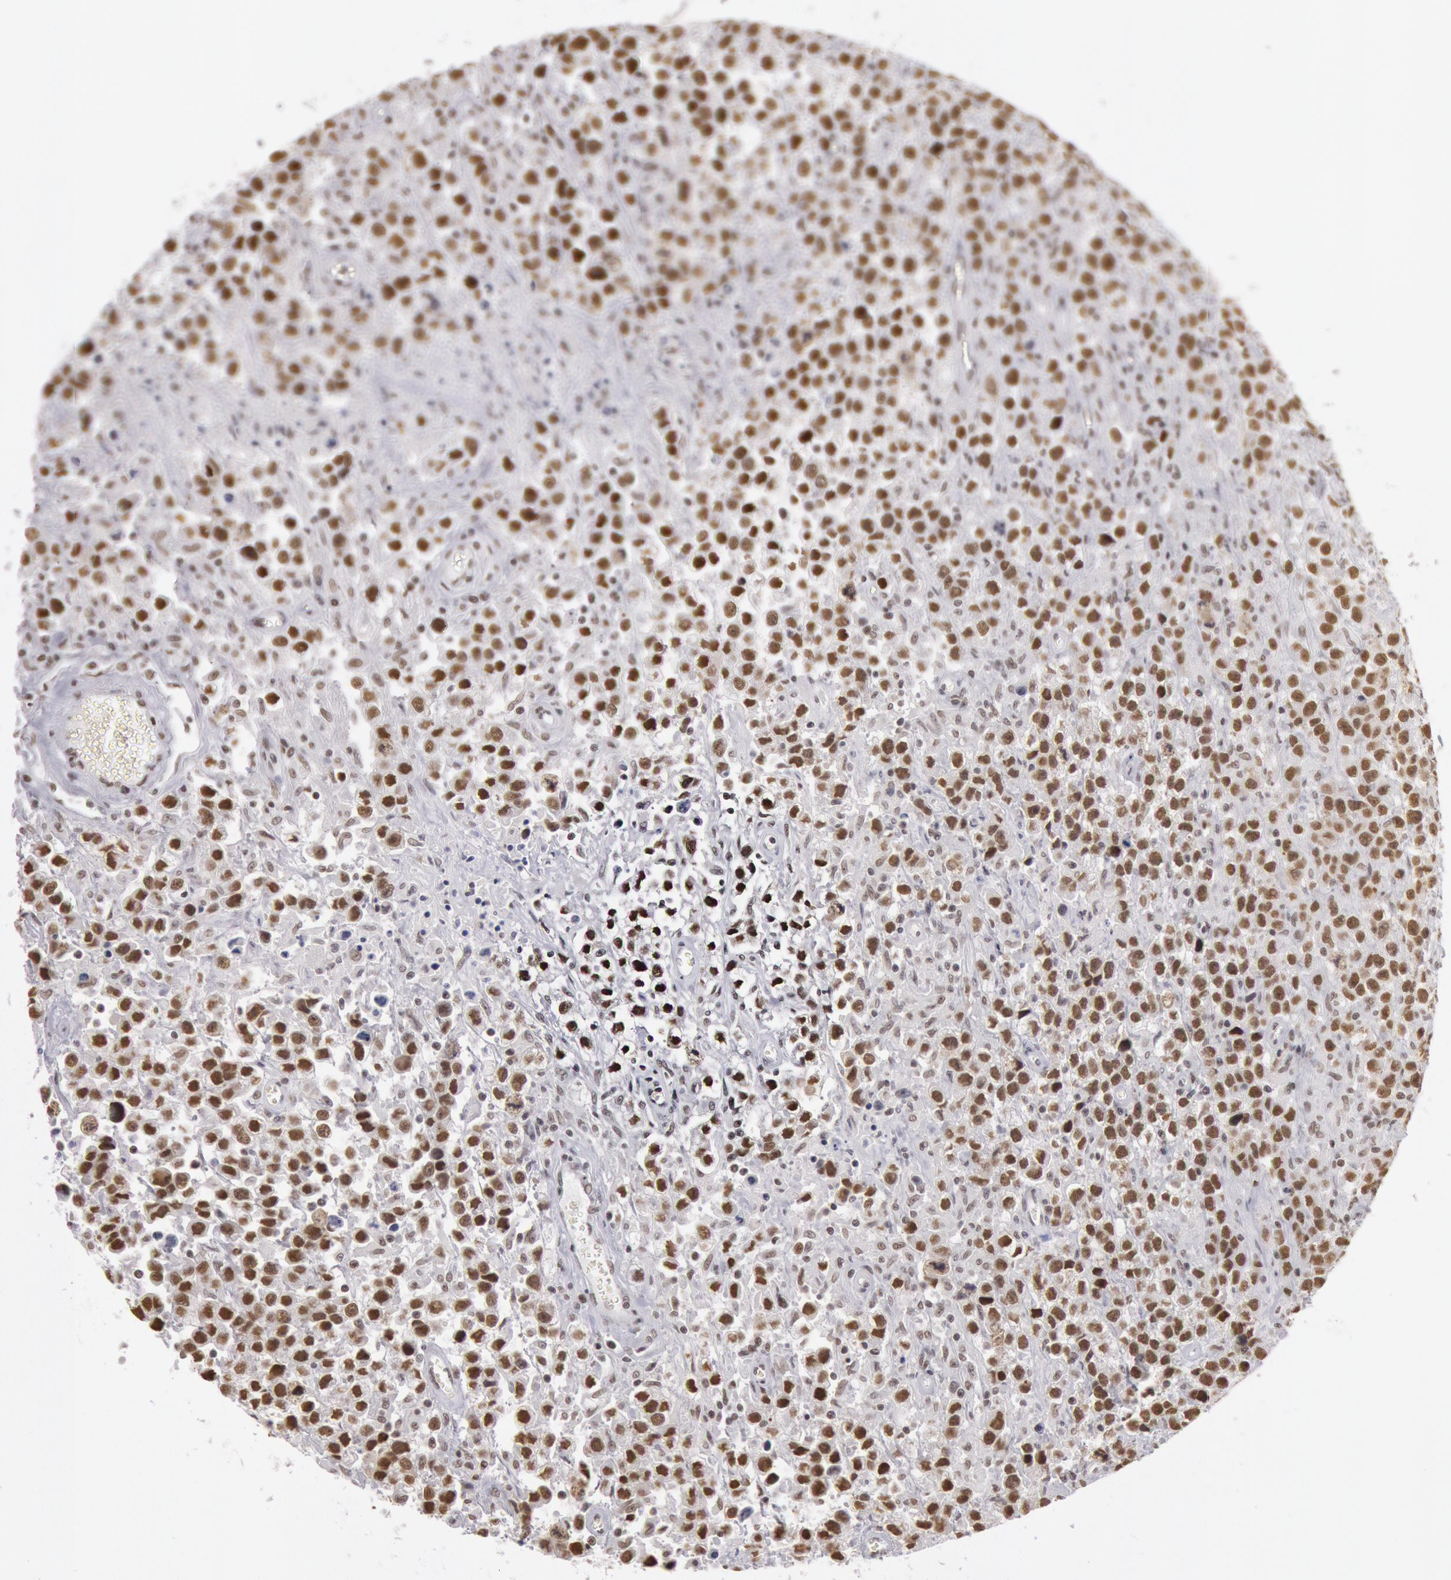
{"staining": {"intensity": "strong", "quantity": ">75%", "location": "nuclear"}, "tissue": "testis cancer", "cell_type": "Tumor cells", "image_type": "cancer", "snomed": [{"axis": "morphology", "description": "Seminoma, NOS"}, {"axis": "topography", "description": "Testis"}], "caption": "This histopathology image shows IHC staining of testis cancer, with high strong nuclear positivity in about >75% of tumor cells.", "gene": "ESS2", "patient": {"sex": "male", "age": 43}}